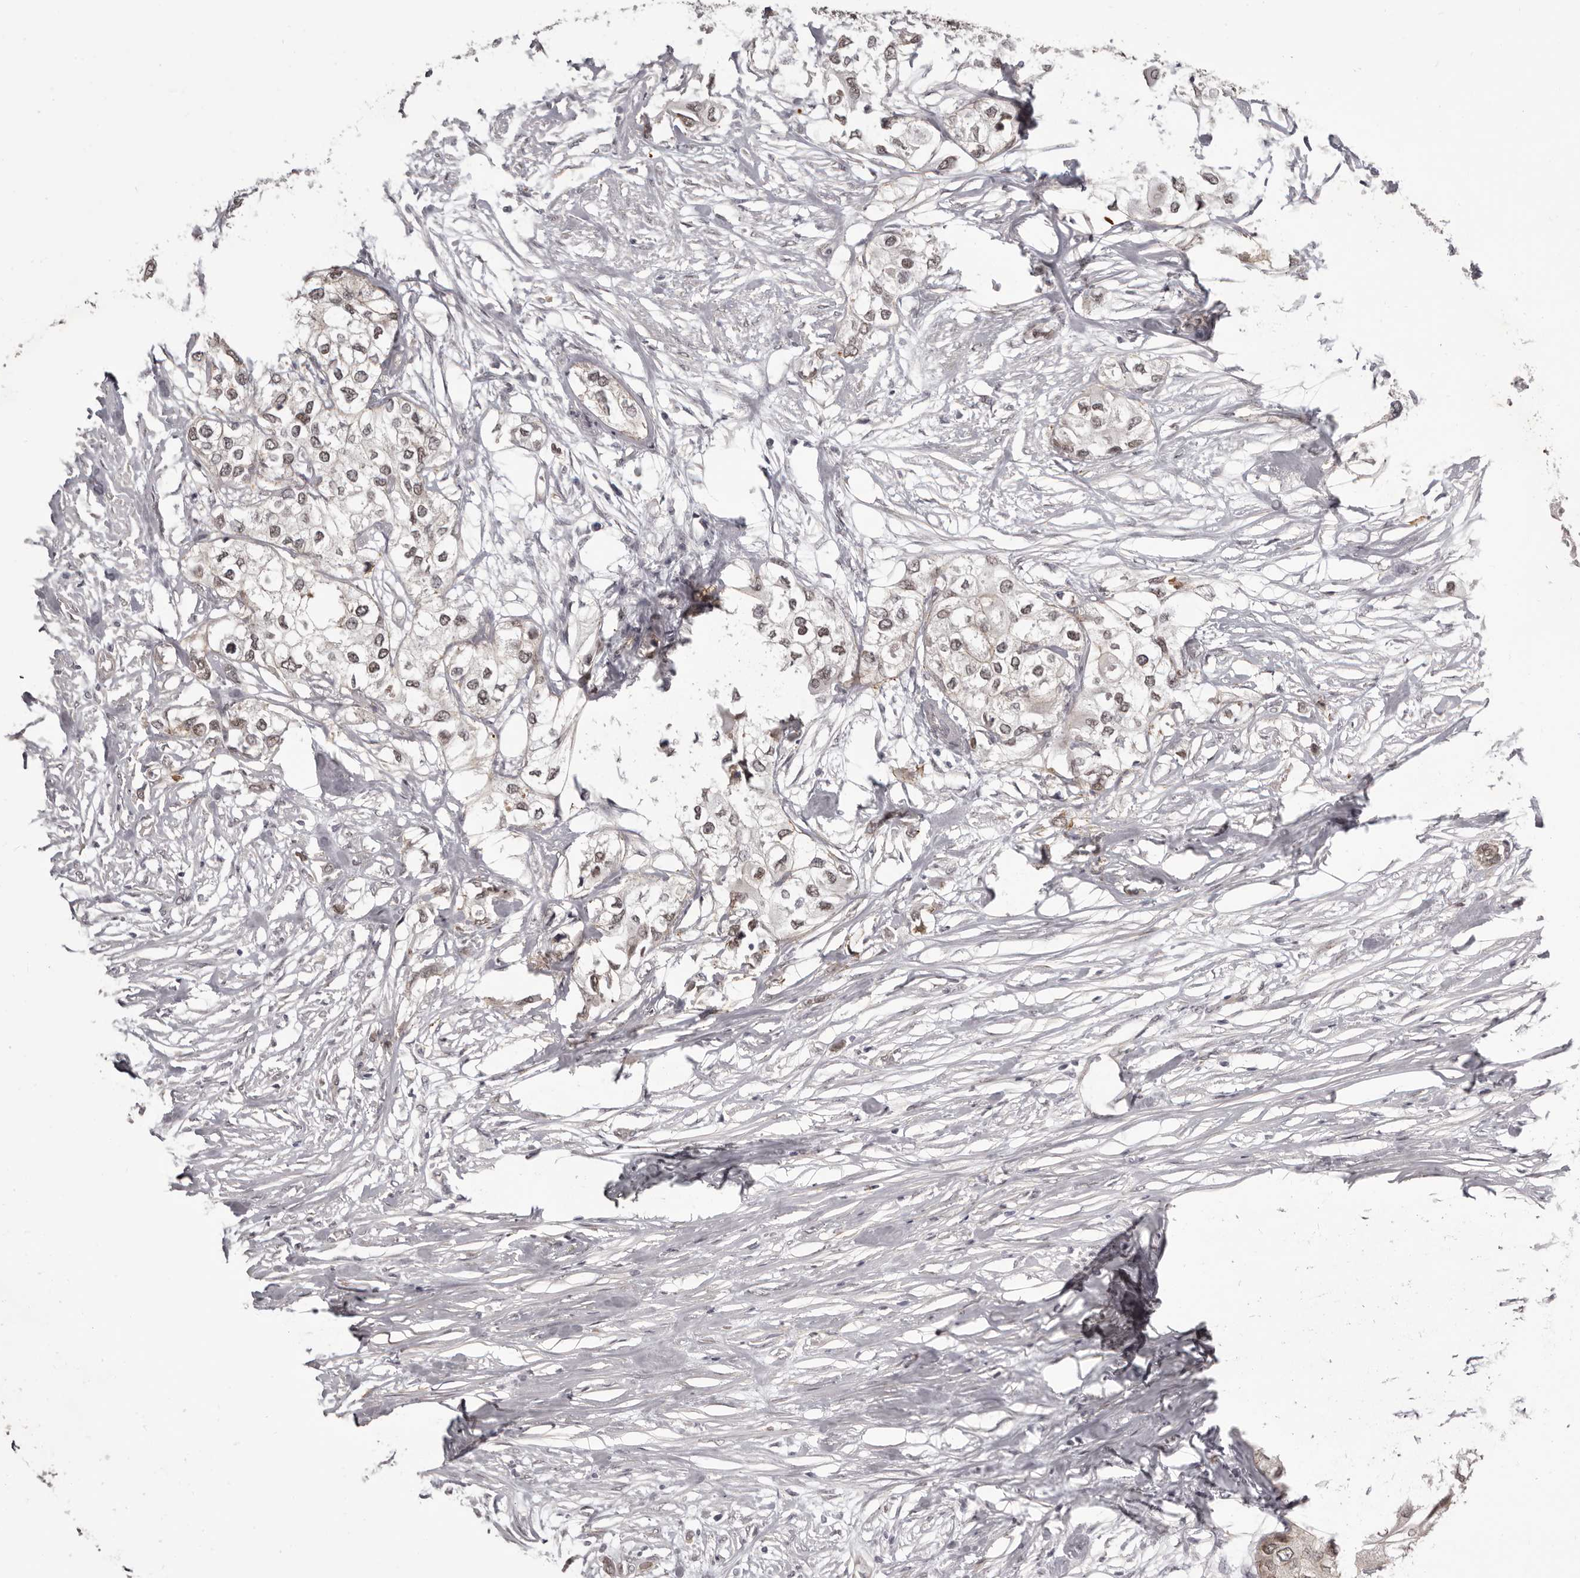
{"staining": {"intensity": "negative", "quantity": "none", "location": "none"}, "tissue": "urothelial cancer", "cell_type": "Tumor cells", "image_type": "cancer", "snomed": [{"axis": "morphology", "description": "Urothelial carcinoma, High grade"}, {"axis": "topography", "description": "Urinary bladder"}], "caption": "A histopathology image of high-grade urothelial carcinoma stained for a protein shows no brown staining in tumor cells.", "gene": "RNF2", "patient": {"sex": "male", "age": 64}}